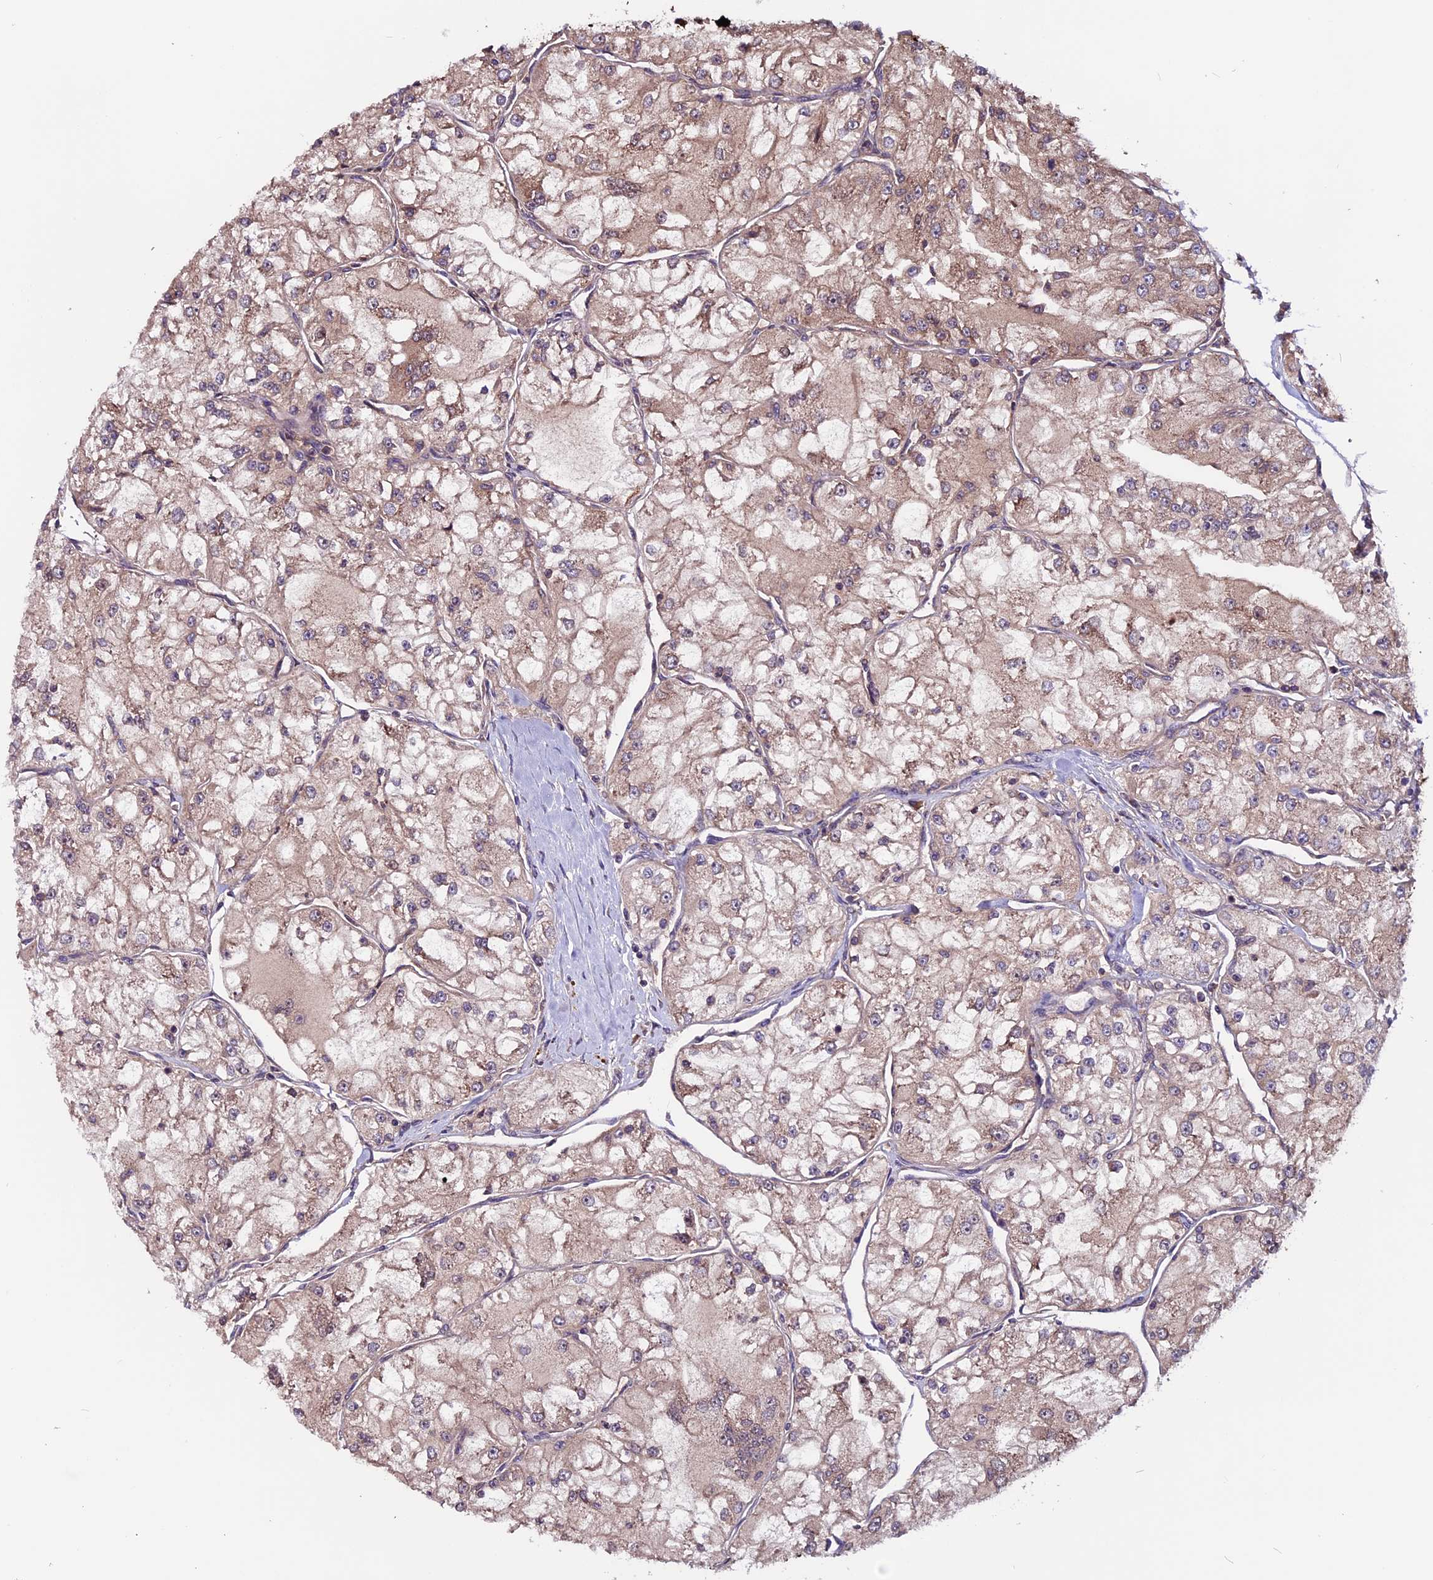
{"staining": {"intensity": "weak", "quantity": "25%-75%", "location": "cytoplasmic/membranous"}, "tissue": "renal cancer", "cell_type": "Tumor cells", "image_type": "cancer", "snomed": [{"axis": "morphology", "description": "Adenocarcinoma, NOS"}, {"axis": "topography", "description": "Kidney"}], "caption": "IHC image of renal adenocarcinoma stained for a protein (brown), which displays low levels of weak cytoplasmic/membranous expression in about 25%-75% of tumor cells.", "gene": "ZNF598", "patient": {"sex": "female", "age": 72}}